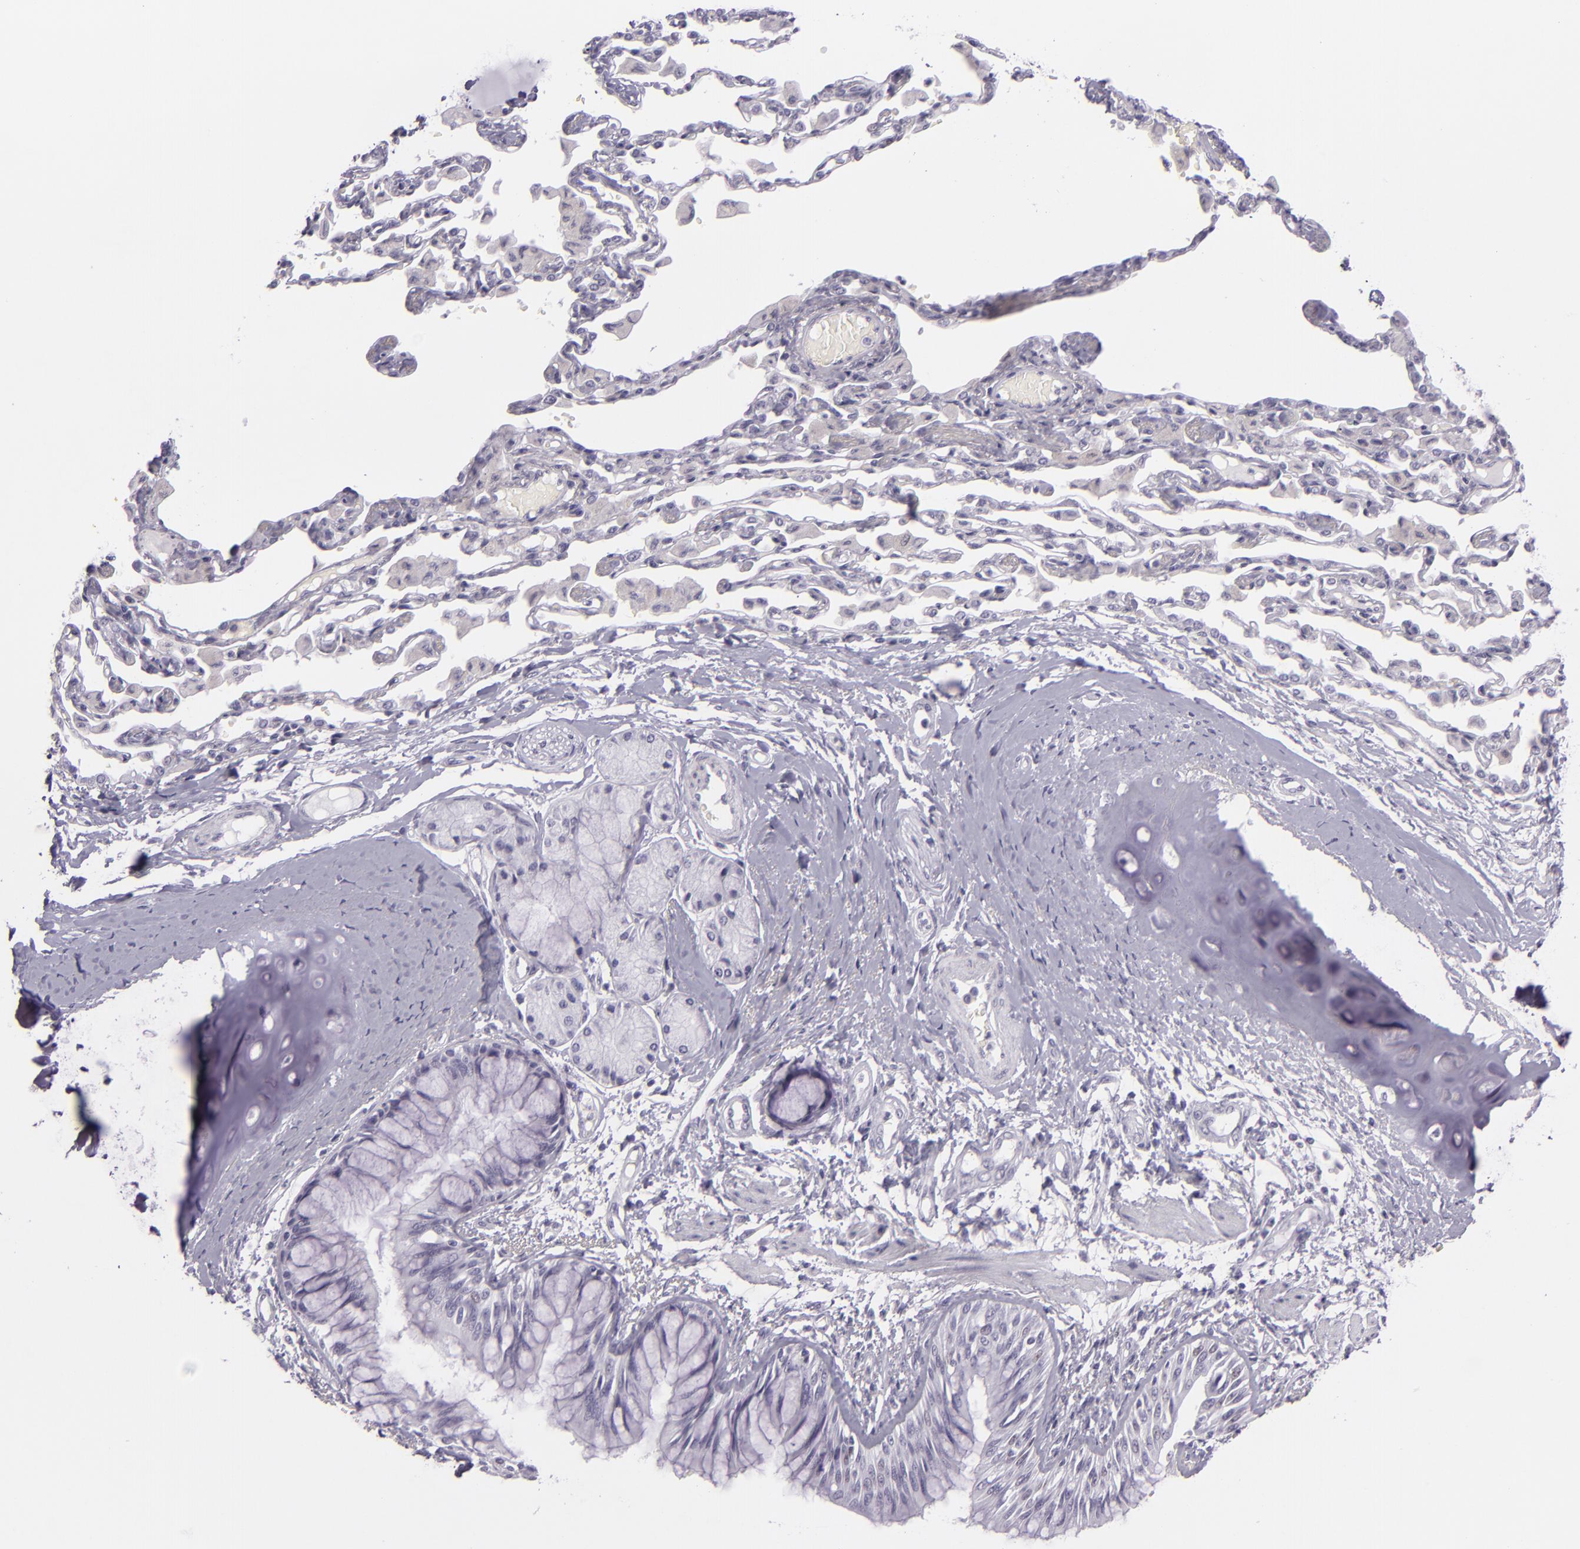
{"staining": {"intensity": "negative", "quantity": "none", "location": "none"}, "tissue": "bronchus", "cell_type": "Respiratory epithelial cells", "image_type": "normal", "snomed": [{"axis": "morphology", "description": "Normal tissue, NOS"}, {"axis": "topography", "description": "Cartilage tissue"}, {"axis": "topography", "description": "Bronchus"}, {"axis": "topography", "description": "Lung"}, {"axis": "topography", "description": "Peripheral nerve tissue"}], "caption": "Immunohistochemistry of unremarkable bronchus exhibits no positivity in respiratory epithelial cells.", "gene": "MCM3", "patient": {"sex": "female", "age": 49}}